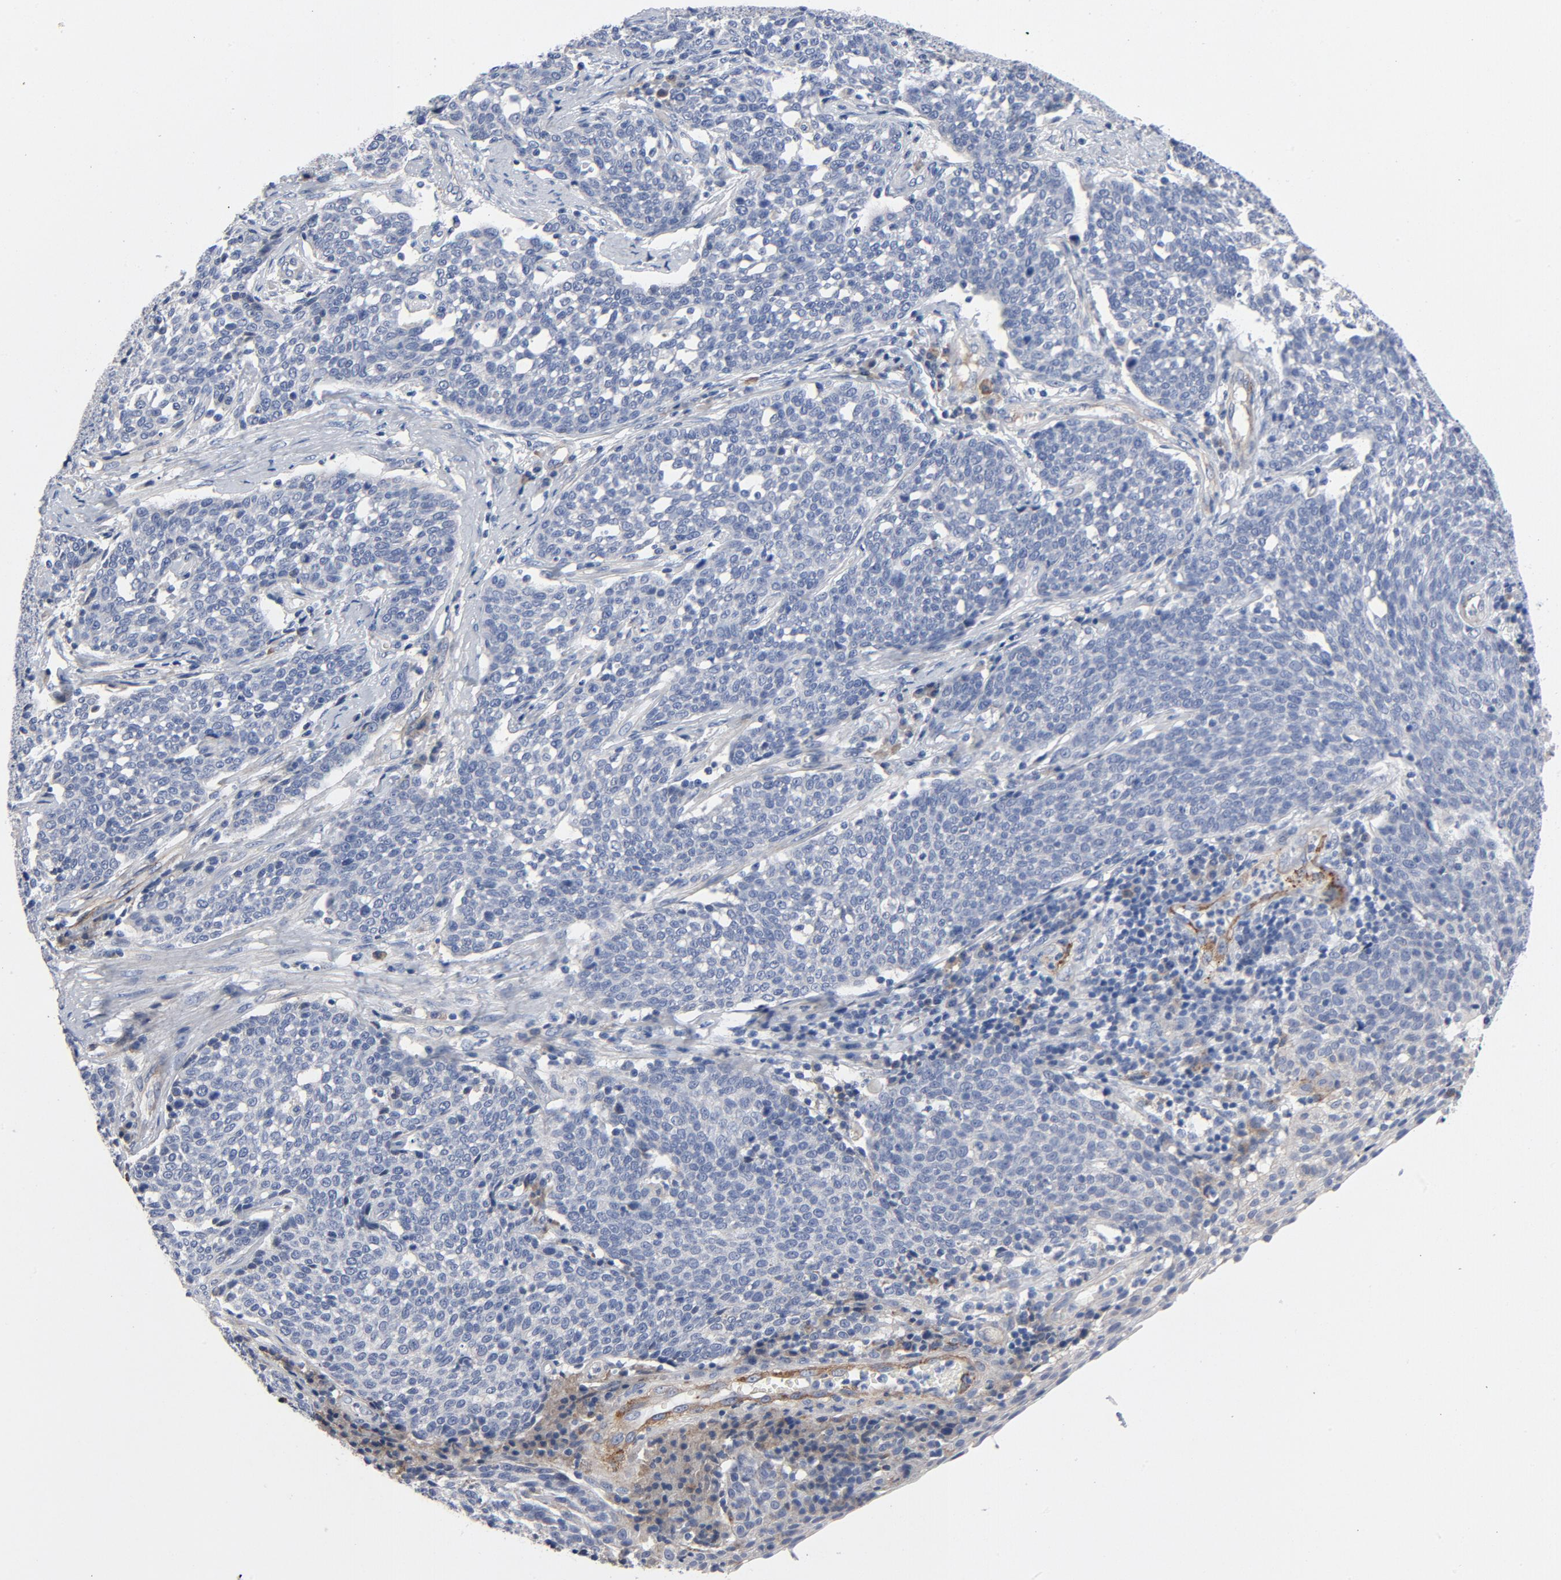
{"staining": {"intensity": "negative", "quantity": "none", "location": "none"}, "tissue": "cervical cancer", "cell_type": "Tumor cells", "image_type": "cancer", "snomed": [{"axis": "morphology", "description": "Squamous cell carcinoma, NOS"}, {"axis": "topography", "description": "Cervix"}], "caption": "Tumor cells show no significant expression in cervical cancer.", "gene": "LAMC1", "patient": {"sex": "female", "age": 34}}